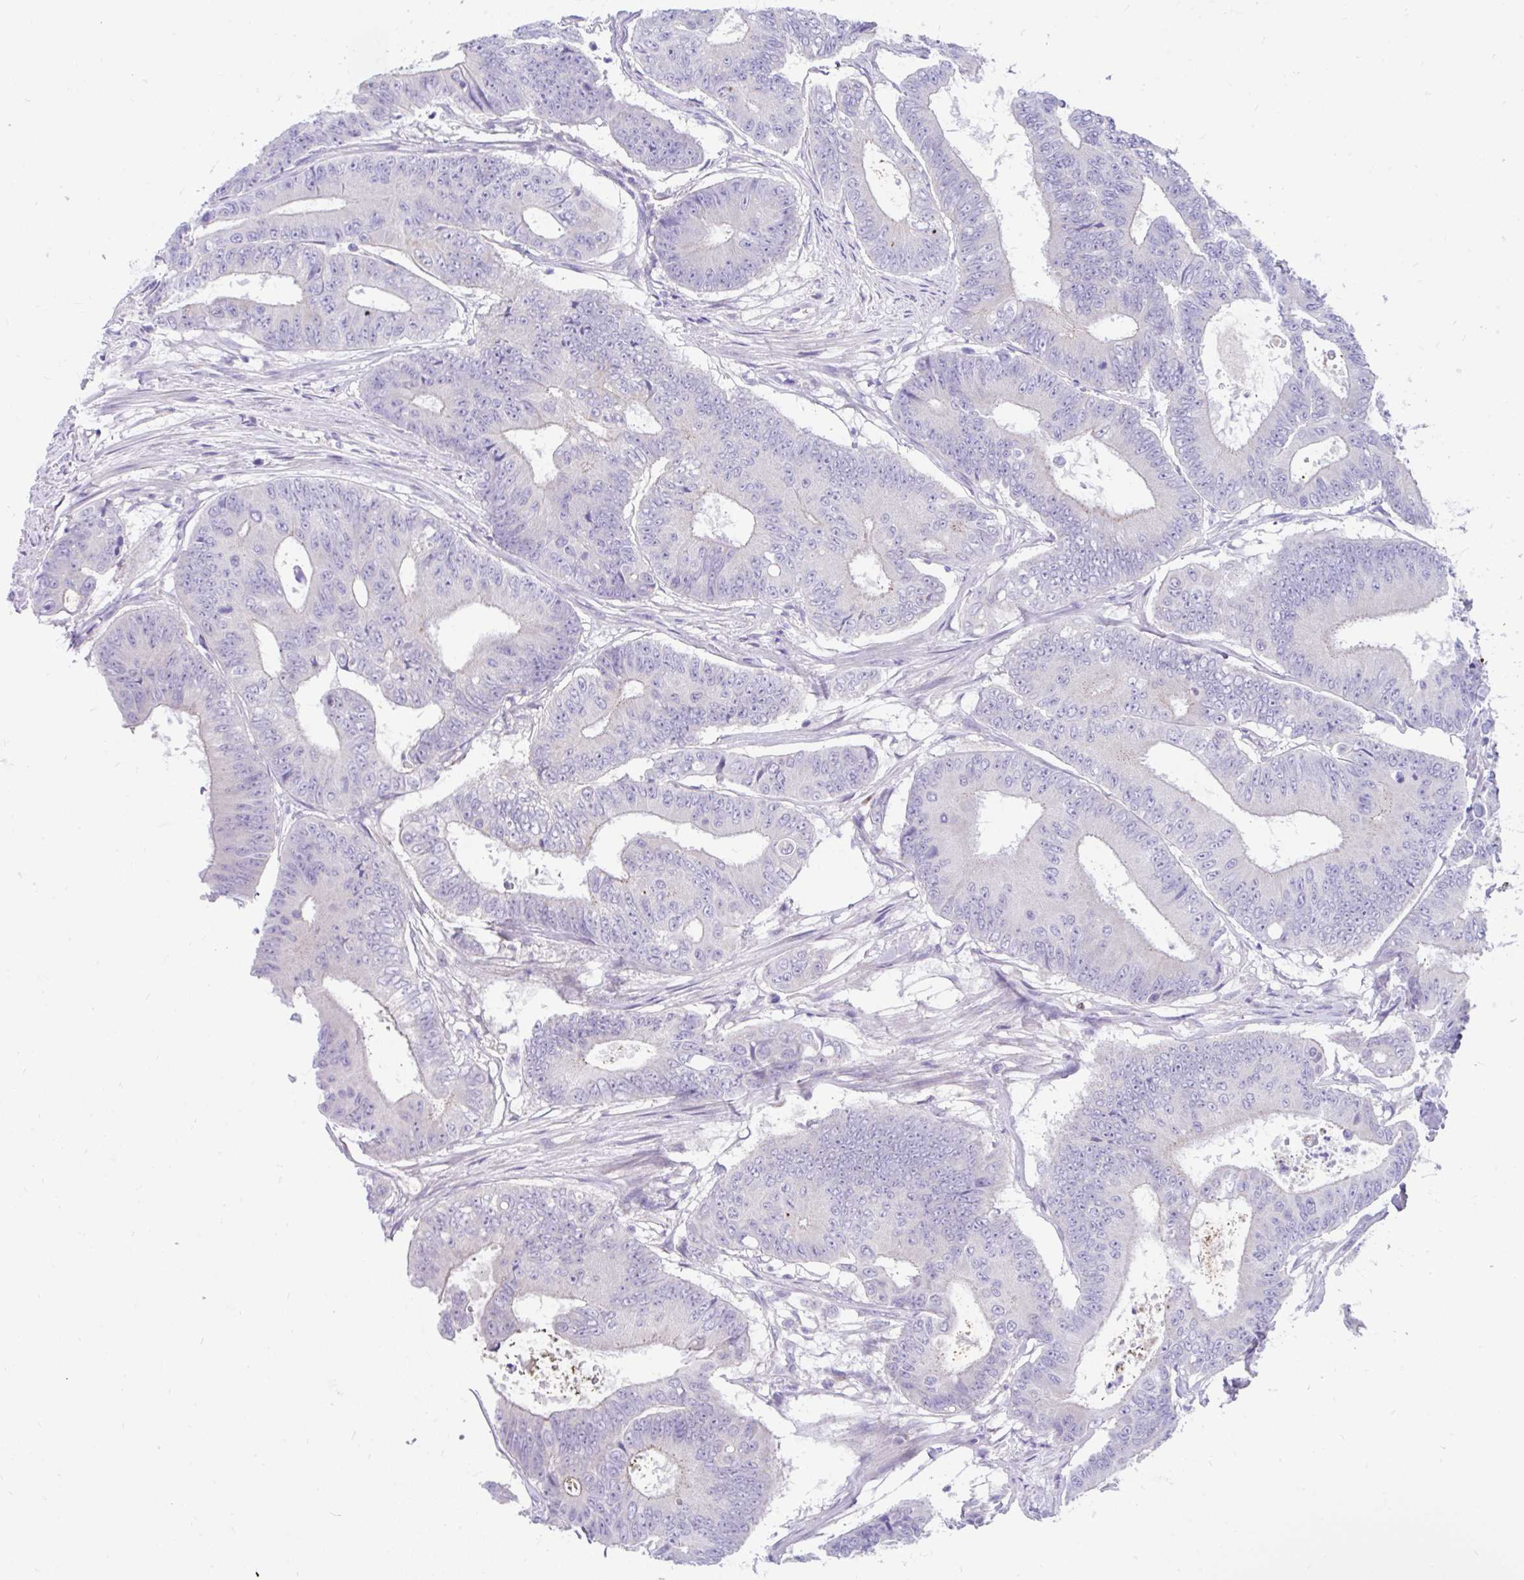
{"staining": {"intensity": "negative", "quantity": "none", "location": "none"}, "tissue": "colorectal cancer", "cell_type": "Tumor cells", "image_type": "cancer", "snomed": [{"axis": "morphology", "description": "Adenocarcinoma, NOS"}, {"axis": "topography", "description": "Colon"}], "caption": "Immunohistochemistry of human colorectal cancer (adenocarcinoma) reveals no expression in tumor cells.", "gene": "CCSAP", "patient": {"sex": "female", "age": 48}}